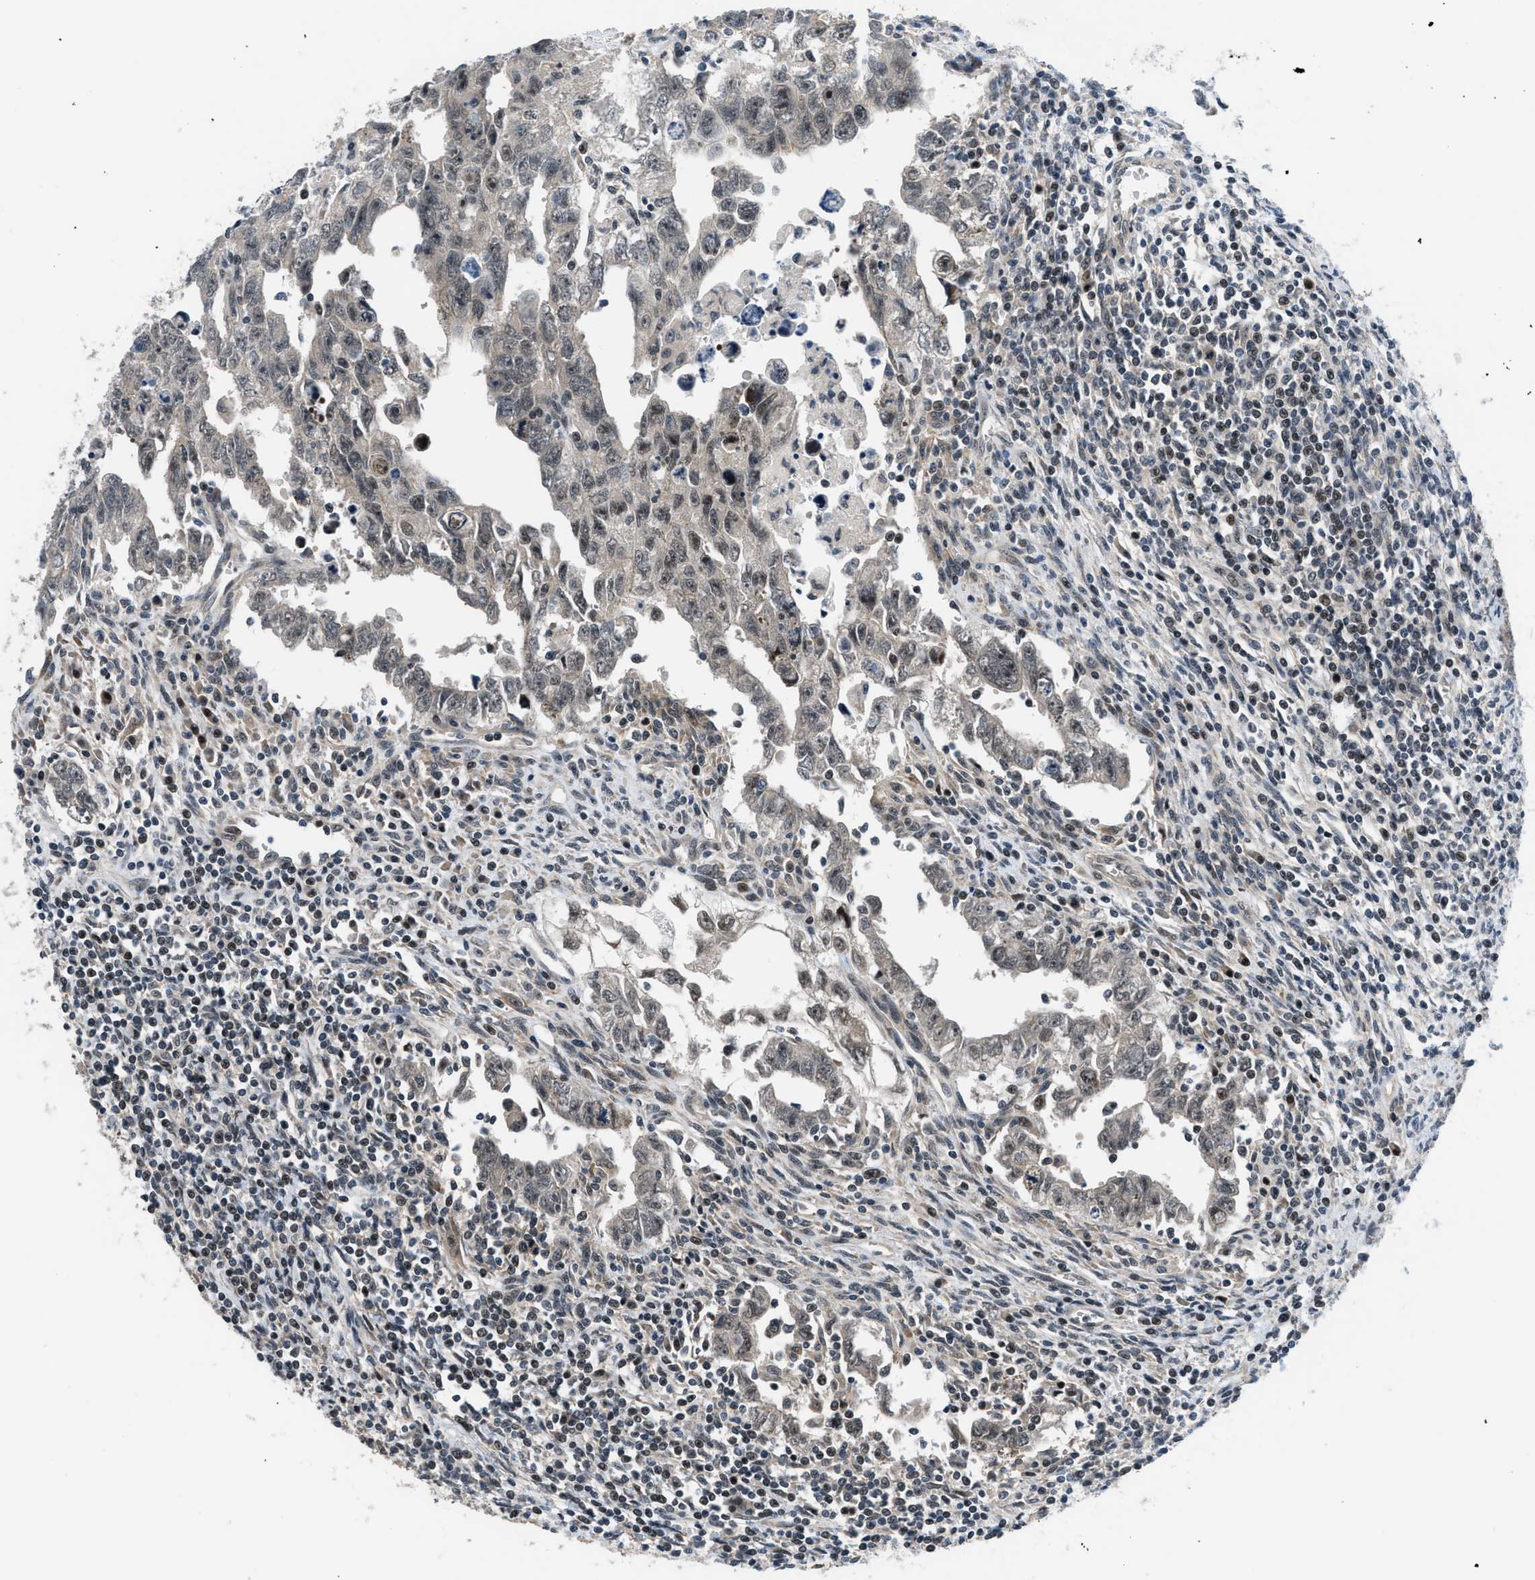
{"staining": {"intensity": "weak", "quantity": "25%-75%", "location": "nuclear"}, "tissue": "testis cancer", "cell_type": "Tumor cells", "image_type": "cancer", "snomed": [{"axis": "morphology", "description": "Carcinoma, Embryonal, NOS"}, {"axis": "topography", "description": "Testis"}], "caption": "Testis cancer tissue reveals weak nuclear staining in about 25%-75% of tumor cells", "gene": "SETD5", "patient": {"sex": "male", "age": 28}}